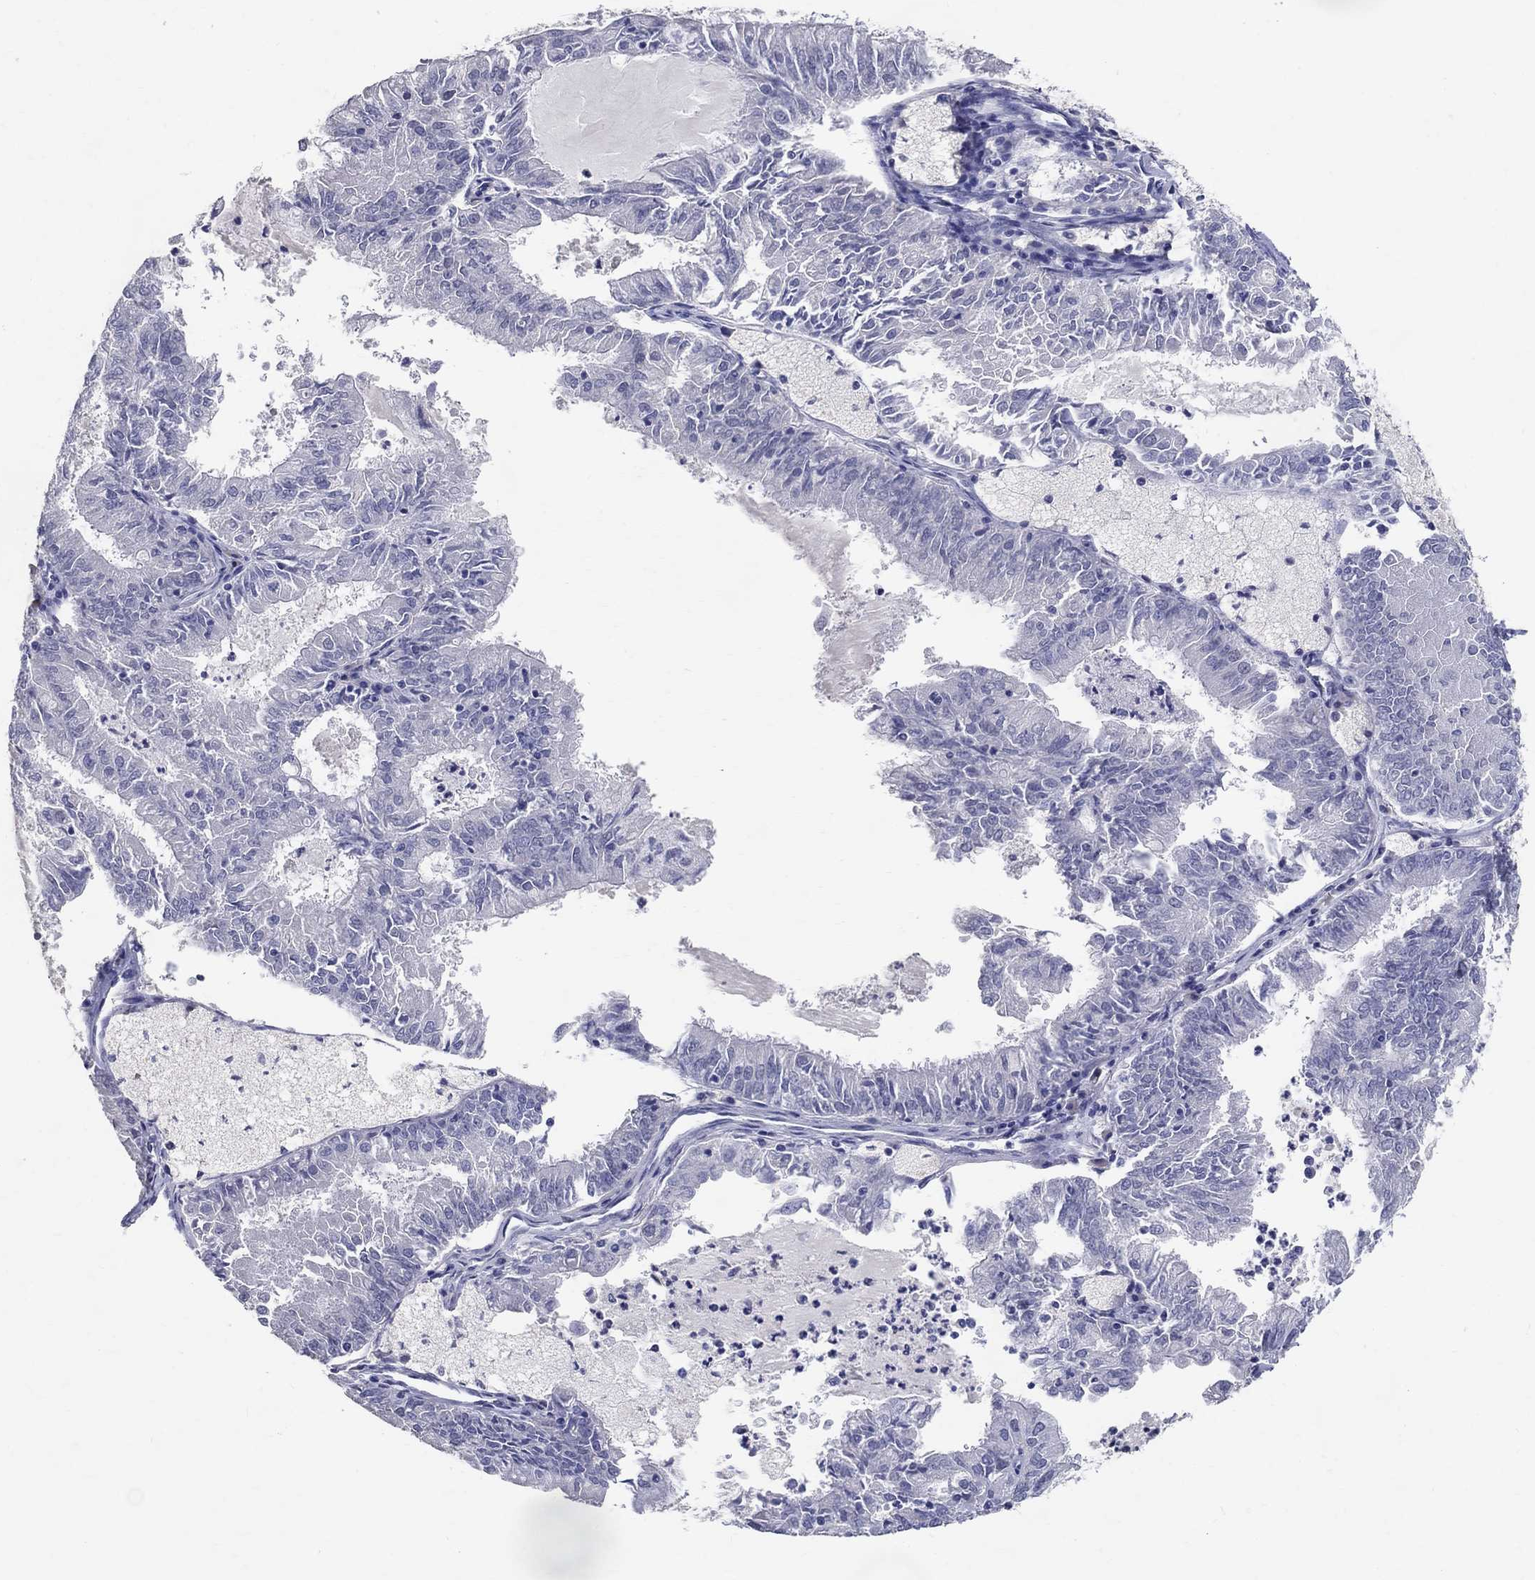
{"staining": {"intensity": "negative", "quantity": "none", "location": "none"}, "tissue": "endometrial cancer", "cell_type": "Tumor cells", "image_type": "cancer", "snomed": [{"axis": "morphology", "description": "Adenocarcinoma, NOS"}, {"axis": "topography", "description": "Endometrium"}], "caption": "A photomicrograph of endometrial cancer stained for a protein reveals no brown staining in tumor cells.", "gene": "SOX2", "patient": {"sex": "female", "age": 57}}